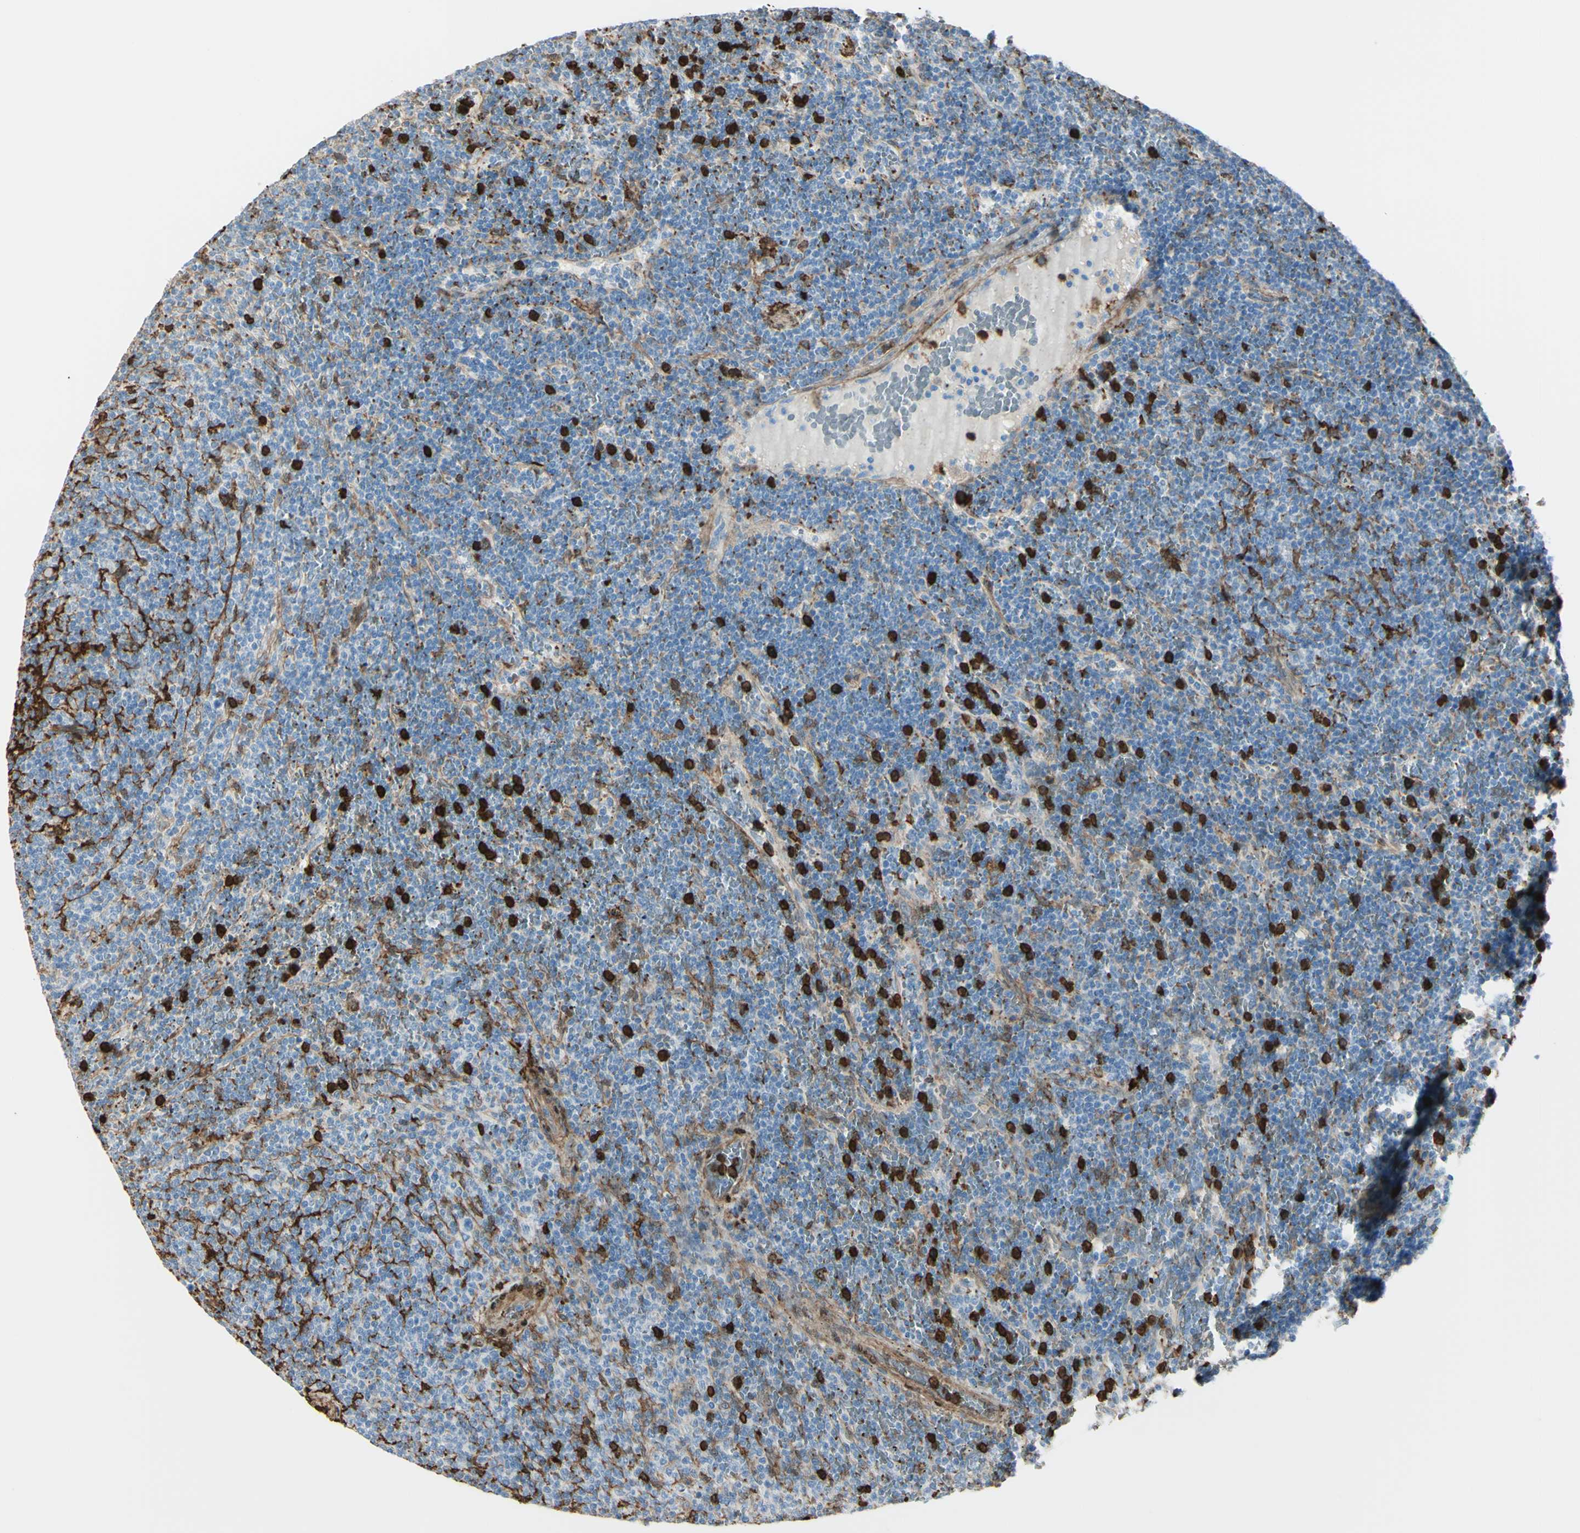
{"staining": {"intensity": "negative", "quantity": "none", "location": "none"}, "tissue": "lymphoma", "cell_type": "Tumor cells", "image_type": "cancer", "snomed": [{"axis": "morphology", "description": "Malignant lymphoma, non-Hodgkin's type, Low grade"}, {"axis": "topography", "description": "Spleen"}], "caption": "A photomicrograph of human low-grade malignant lymphoma, non-Hodgkin's type is negative for staining in tumor cells.", "gene": "GSN", "patient": {"sex": "female", "age": 50}}